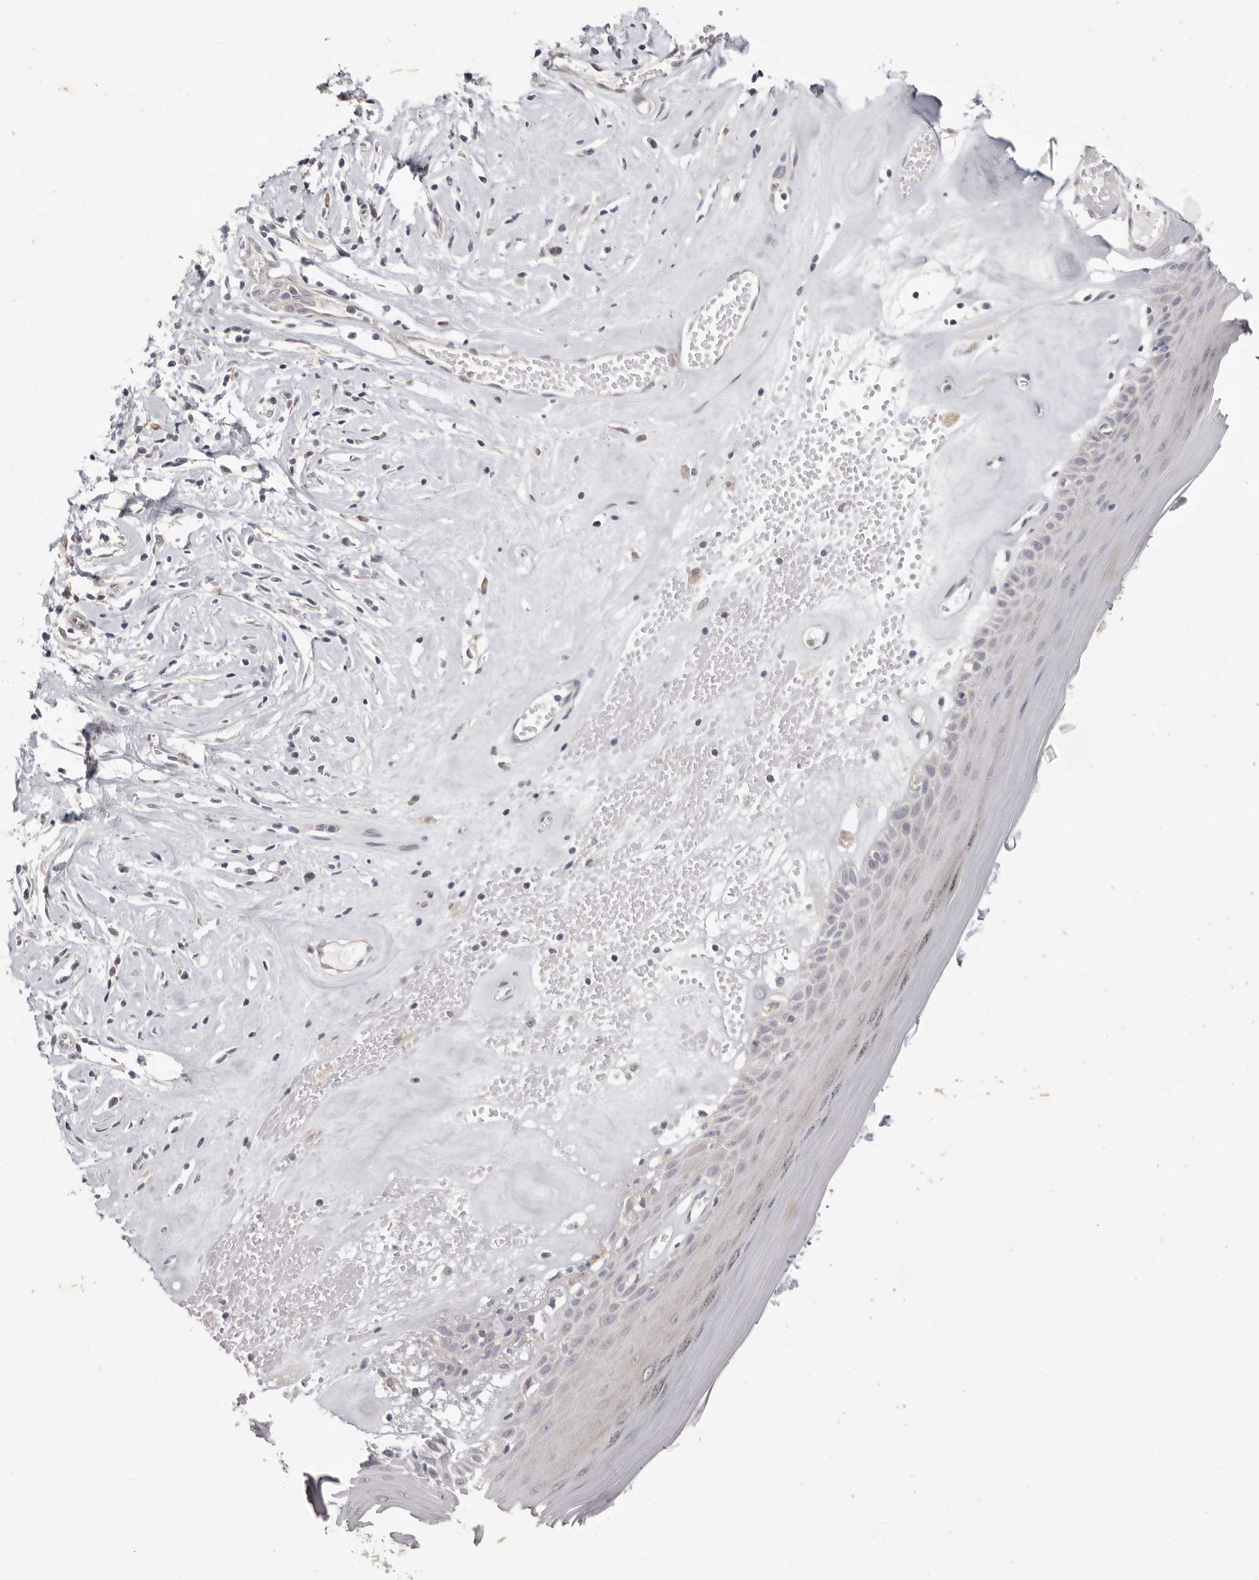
{"staining": {"intensity": "weak", "quantity": "<25%", "location": "cytoplasmic/membranous"}, "tissue": "skin", "cell_type": "Epidermal cells", "image_type": "normal", "snomed": [{"axis": "morphology", "description": "Normal tissue, NOS"}, {"axis": "morphology", "description": "Inflammation, NOS"}, {"axis": "topography", "description": "Vulva"}], "caption": "An IHC micrograph of unremarkable skin is shown. There is no staining in epidermal cells of skin. Brightfield microscopy of IHC stained with DAB (3,3'-diaminobenzidine) (brown) and hematoxylin (blue), captured at high magnification.", "gene": "WDR77", "patient": {"sex": "female", "age": 84}}